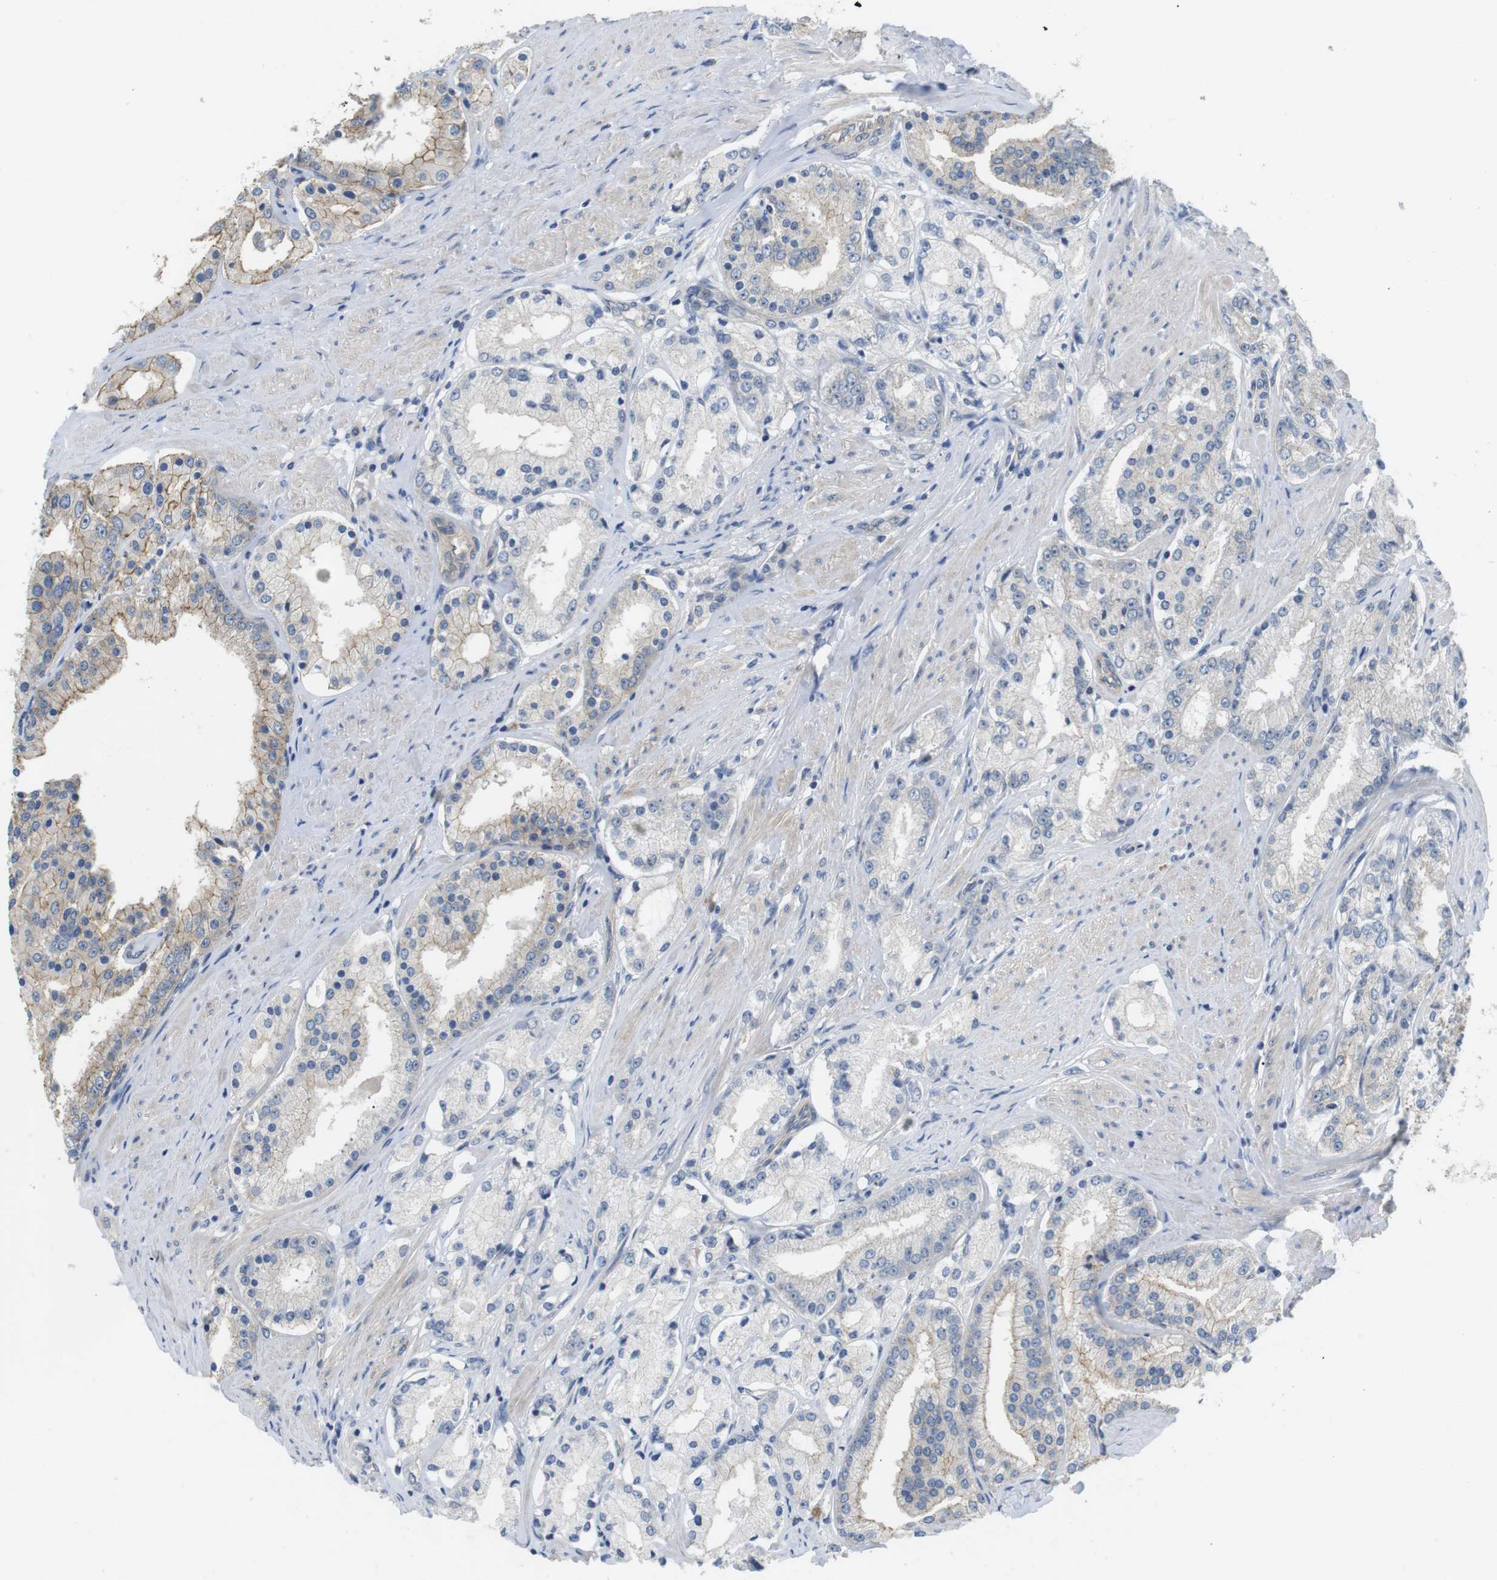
{"staining": {"intensity": "moderate", "quantity": "25%-75%", "location": "cytoplasmic/membranous"}, "tissue": "prostate cancer", "cell_type": "Tumor cells", "image_type": "cancer", "snomed": [{"axis": "morphology", "description": "Adenocarcinoma, Low grade"}, {"axis": "topography", "description": "Prostate"}], "caption": "Immunohistochemical staining of prostate cancer displays medium levels of moderate cytoplasmic/membranous protein positivity in about 25%-75% of tumor cells.", "gene": "NECTIN1", "patient": {"sex": "male", "age": 63}}